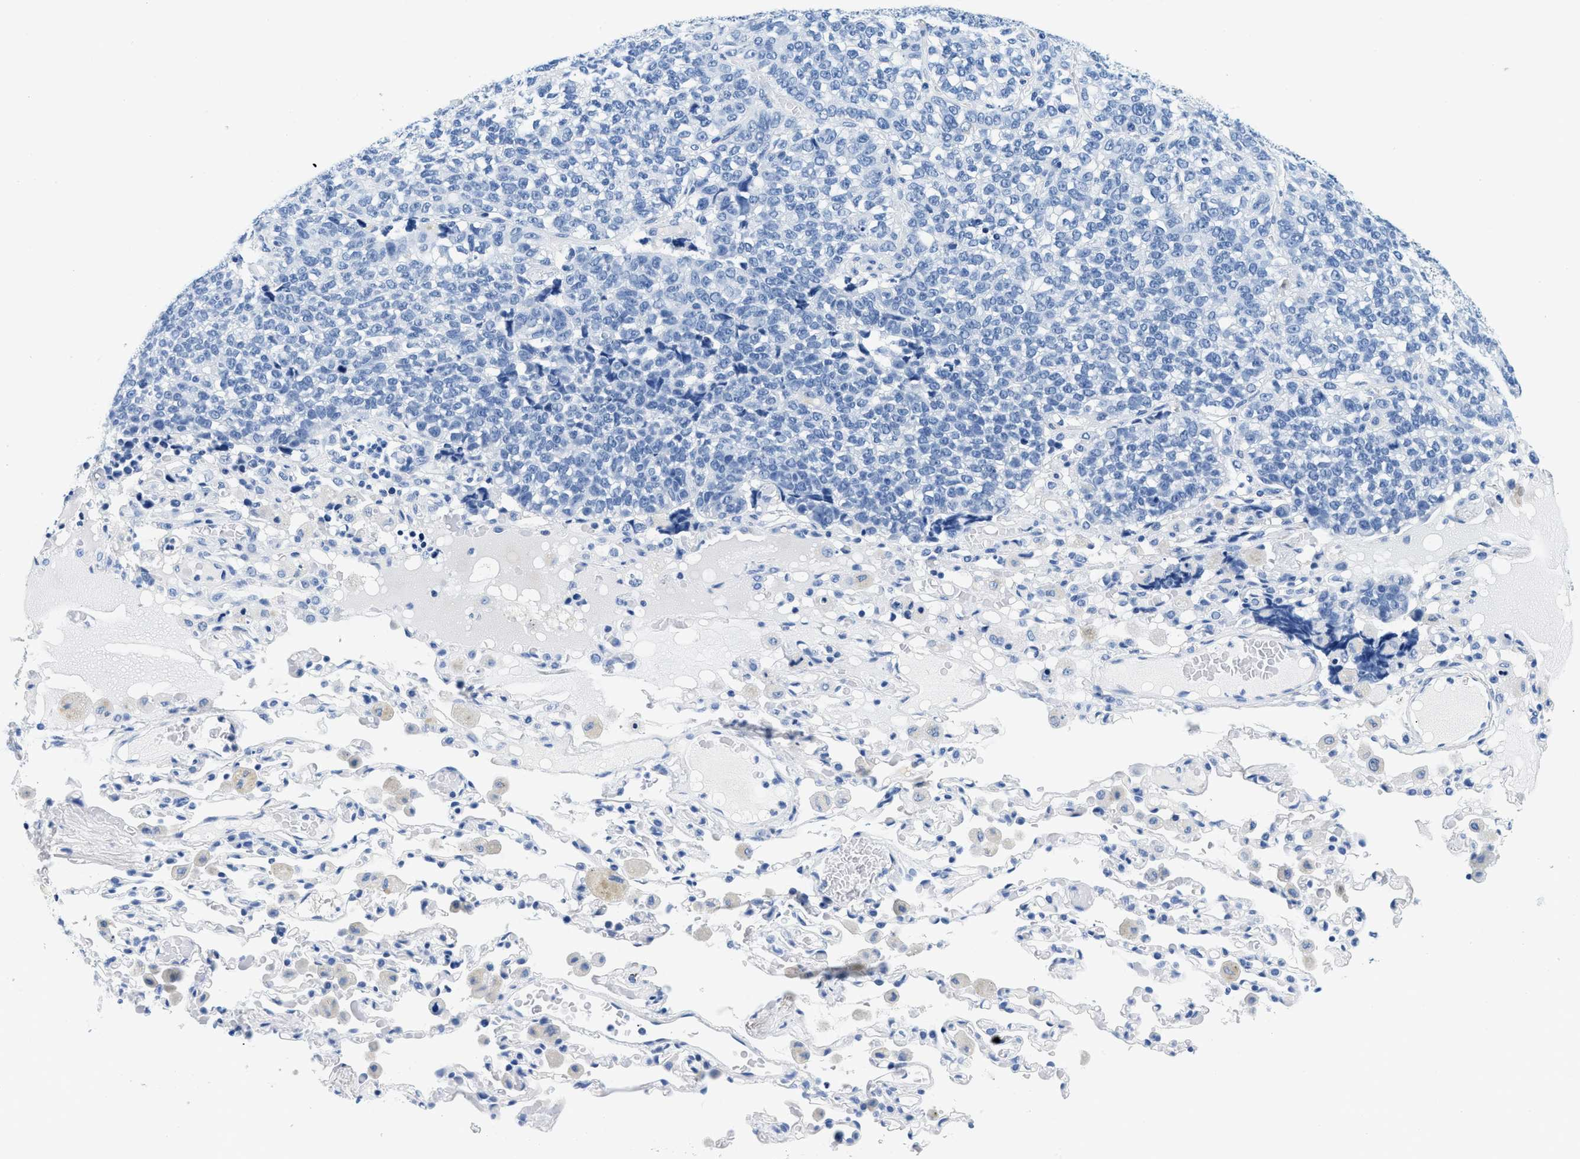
{"staining": {"intensity": "negative", "quantity": "none", "location": "none"}, "tissue": "lung cancer", "cell_type": "Tumor cells", "image_type": "cancer", "snomed": [{"axis": "morphology", "description": "Adenocarcinoma, NOS"}, {"axis": "topography", "description": "Lung"}], "caption": "Tumor cells are negative for protein expression in human adenocarcinoma (lung).", "gene": "GSN", "patient": {"sex": "male", "age": 49}}